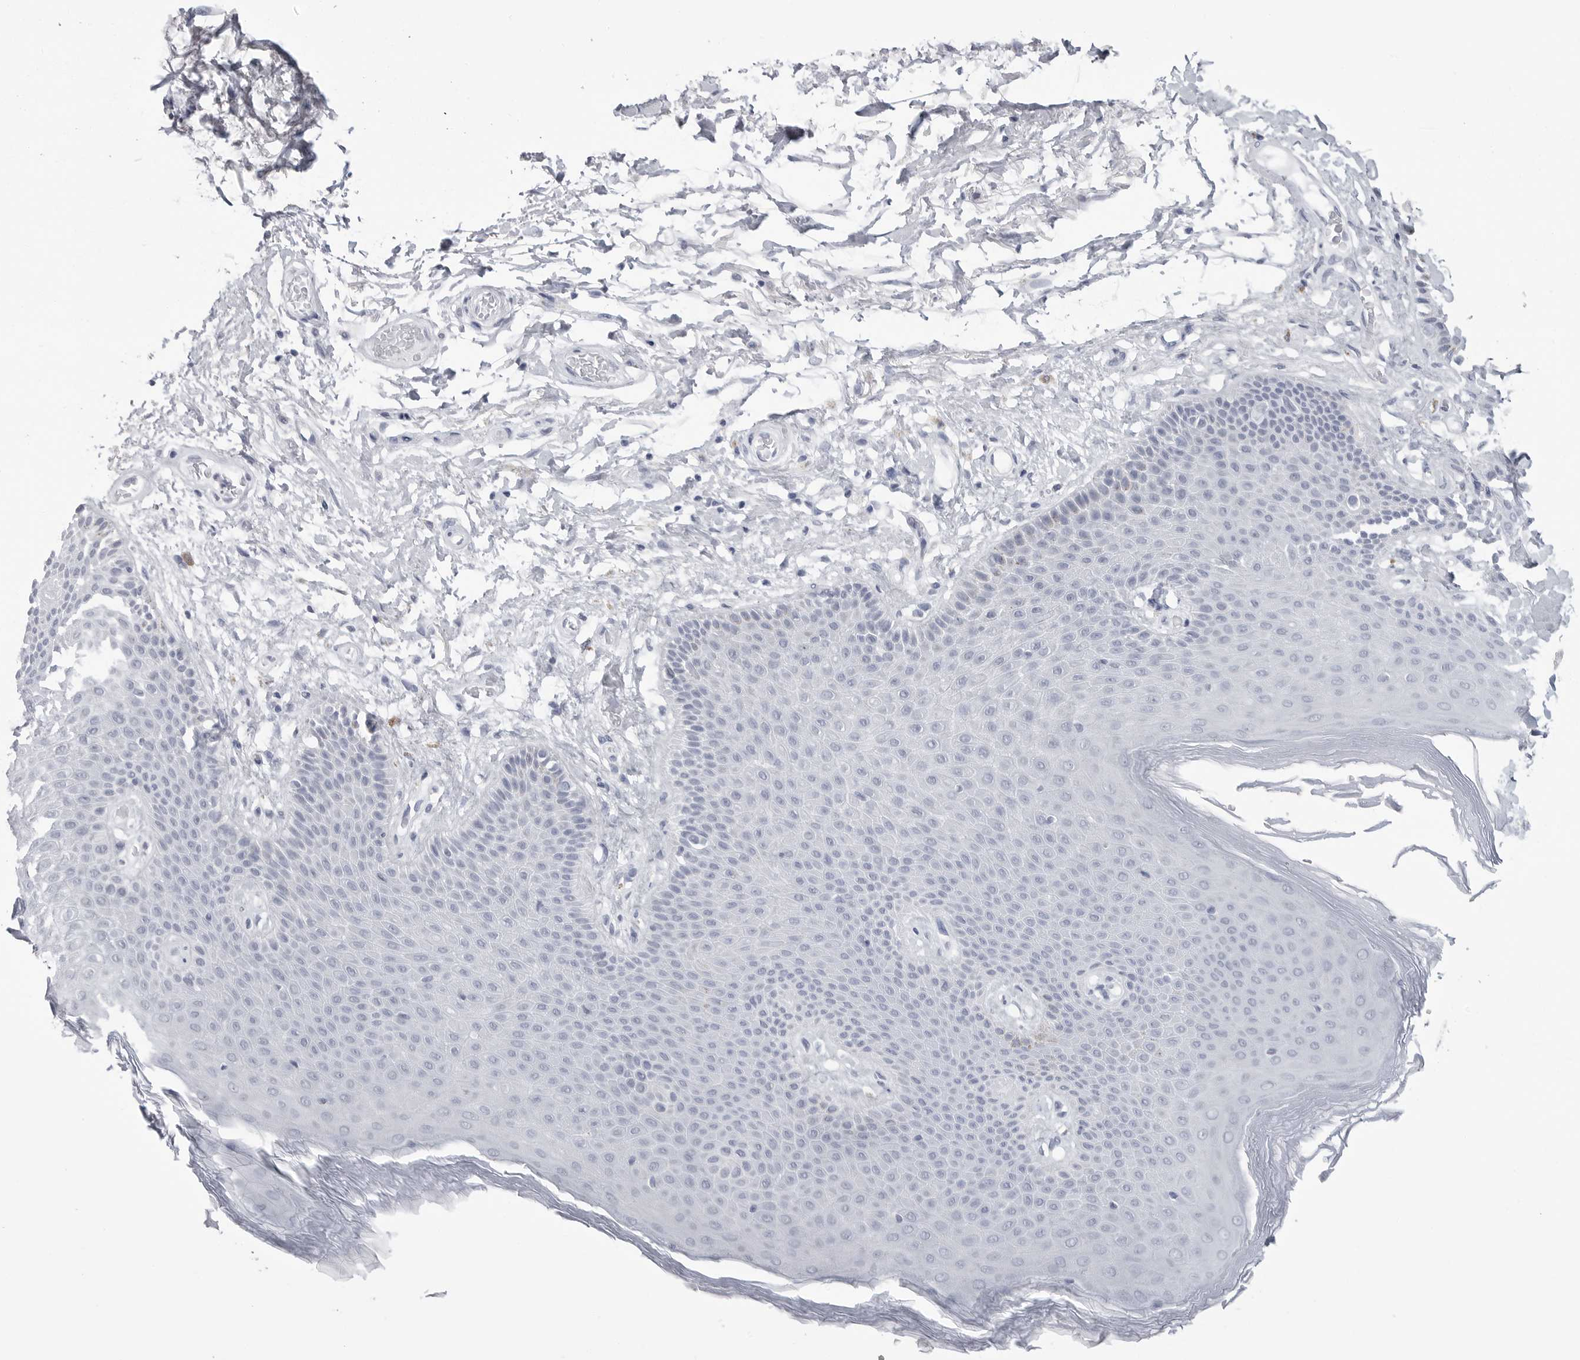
{"staining": {"intensity": "weak", "quantity": "<25%", "location": "cytoplasmic/membranous"}, "tissue": "skin", "cell_type": "Epidermal cells", "image_type": "normal", "snomed": [{"axis": "morphology", "description": "Normal tissue, NOS"}, {"axis": "topography", "description": "Anal"}], "caption": "A photomicrograph of skin stained for a protein demonstrates no brown staining in epidermal cells. (DAB (3,3'-diaminobenzidine) IHC with hematoxylin counter stain).", "gene": "PGA3", "patient": {"sex": "male", "age": 74}}